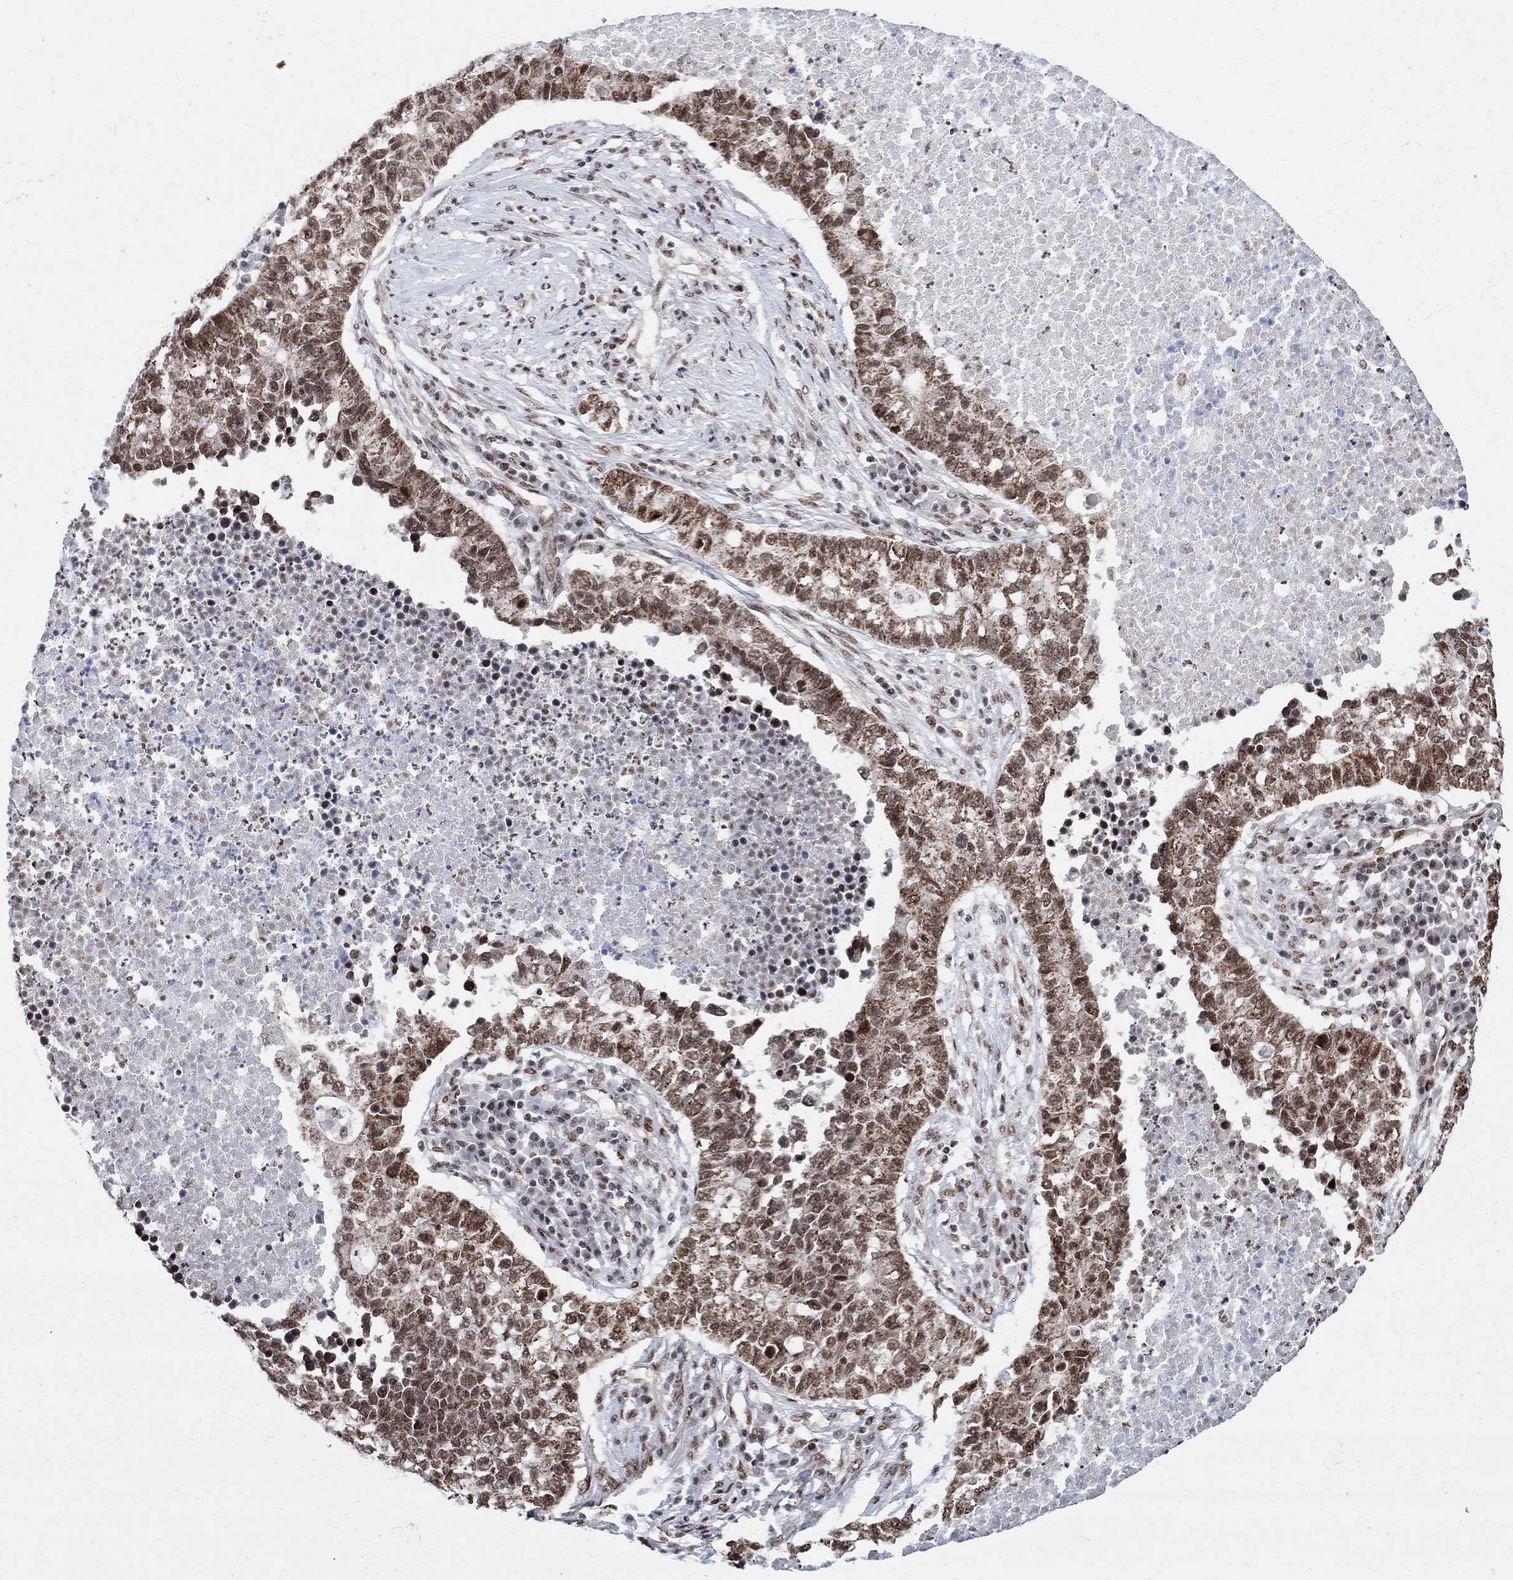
{"staining": {"intensity": "moderate", "quantity": ">75%", "location": "nuclear"}, "tissue": "lung cancer", "cell_type": "Tumor cells", "image_type": "cancer", "snomed": [{"axis": "morphology", "description": "Adenocarcinoma, NOS"}, {"axis": "topography", "description": "Lung"}], "caption": "Brown immunohistochemical staining in lung adenocarcinoma shows moderate nuclear positivity in approximately >75% of tumor cells.", "gene": "E4F1", "patient": {"sex": "male", "age": 57}}